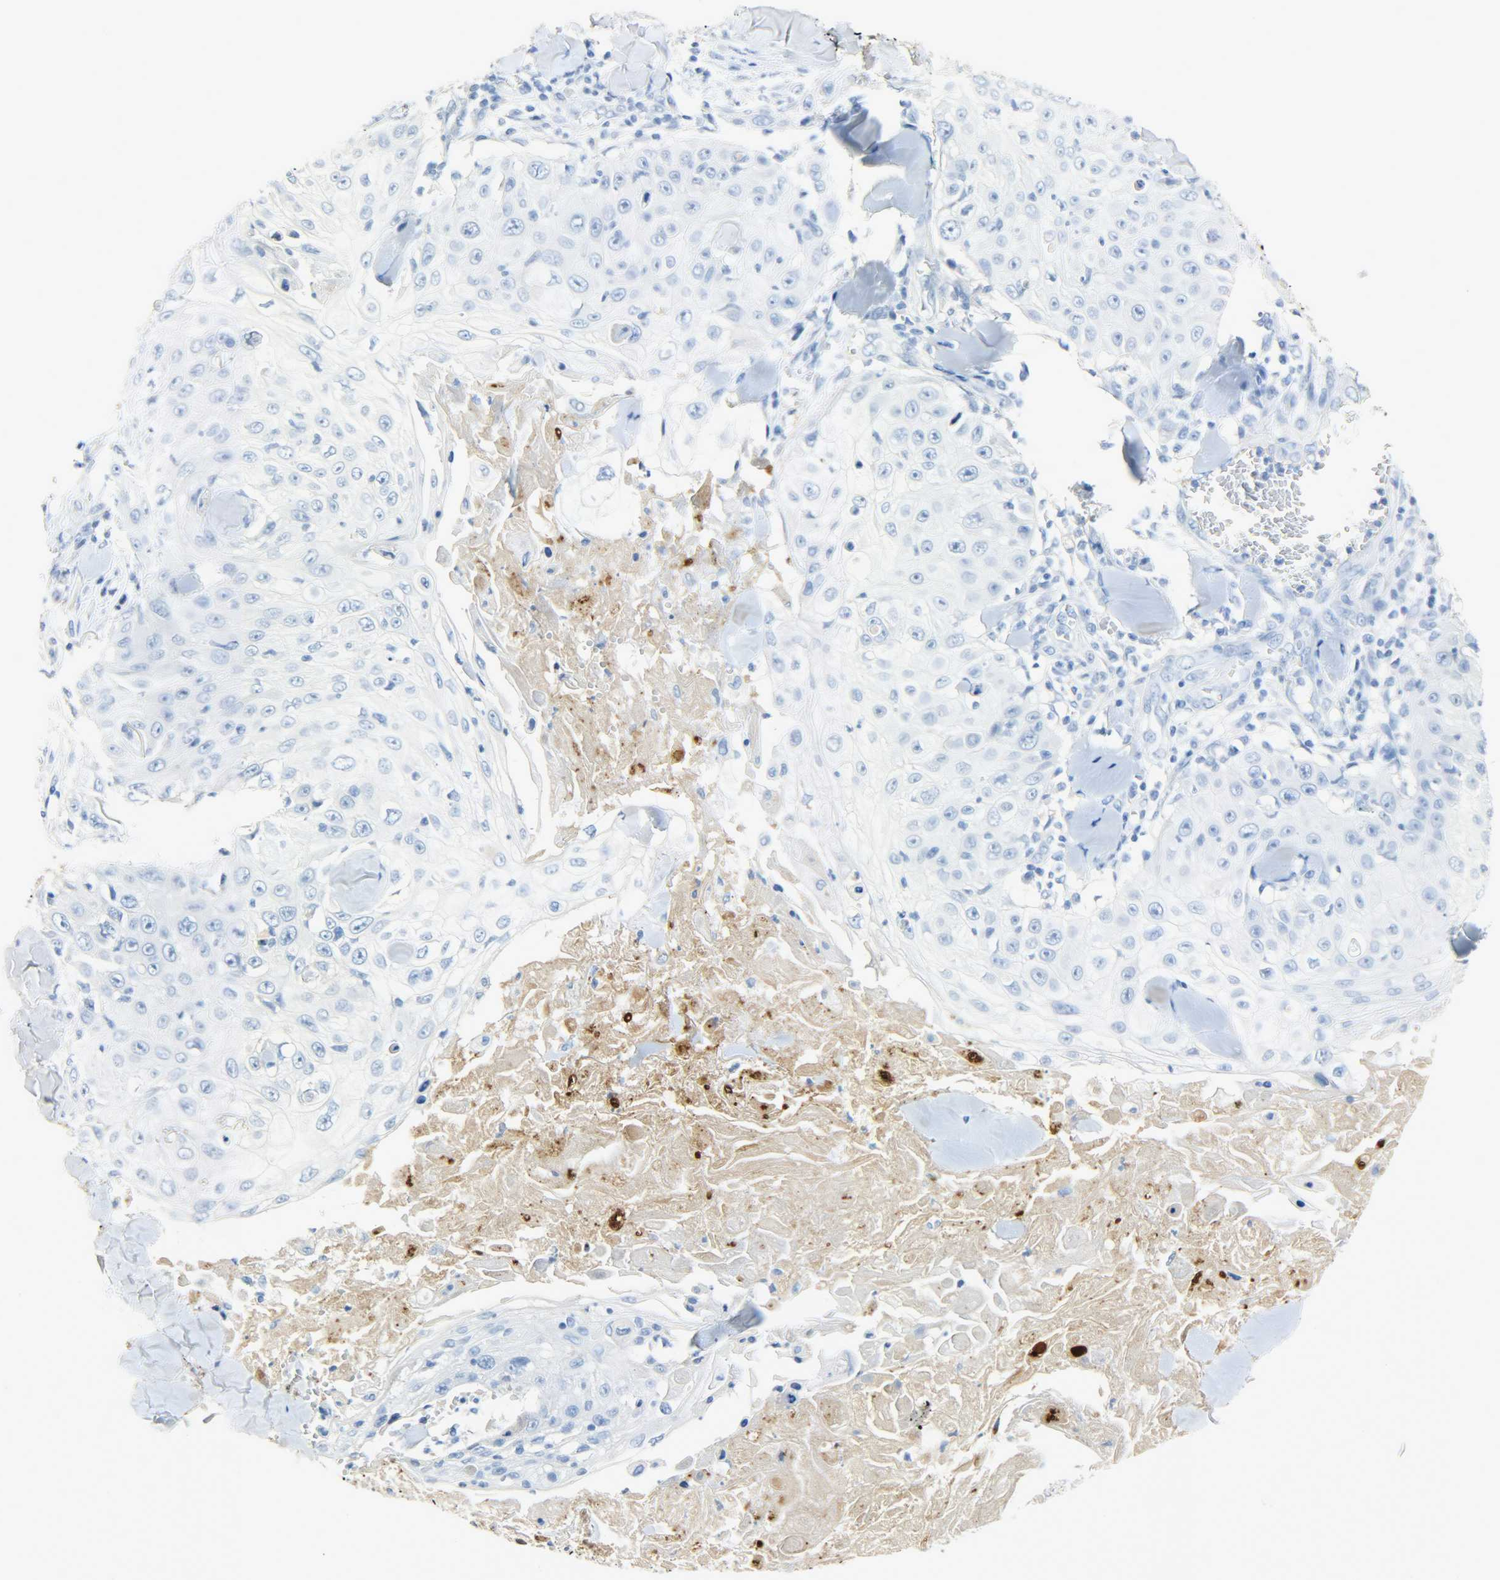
{"staining": {"intensity": "negative", "quantity": "none", "location": "none"}, "tissue": "skin cancer", "cell_type": "Tumor cells", "image_type": "cancer", "snomed": [{"axis": "morphology", "description": "Squamous cell carcinoma, NOS"}, {"axis": "topography", "description": "Skin"}], "caption": "This histopathology image is of skin cancer stained with immunohistochemistry (IHC) to label a protein in brown with the nuclei are counter-stained blue. There is no expression in tumor cells.", "gene": "CRP", "patient": {"sex": "male", "age": 86}}